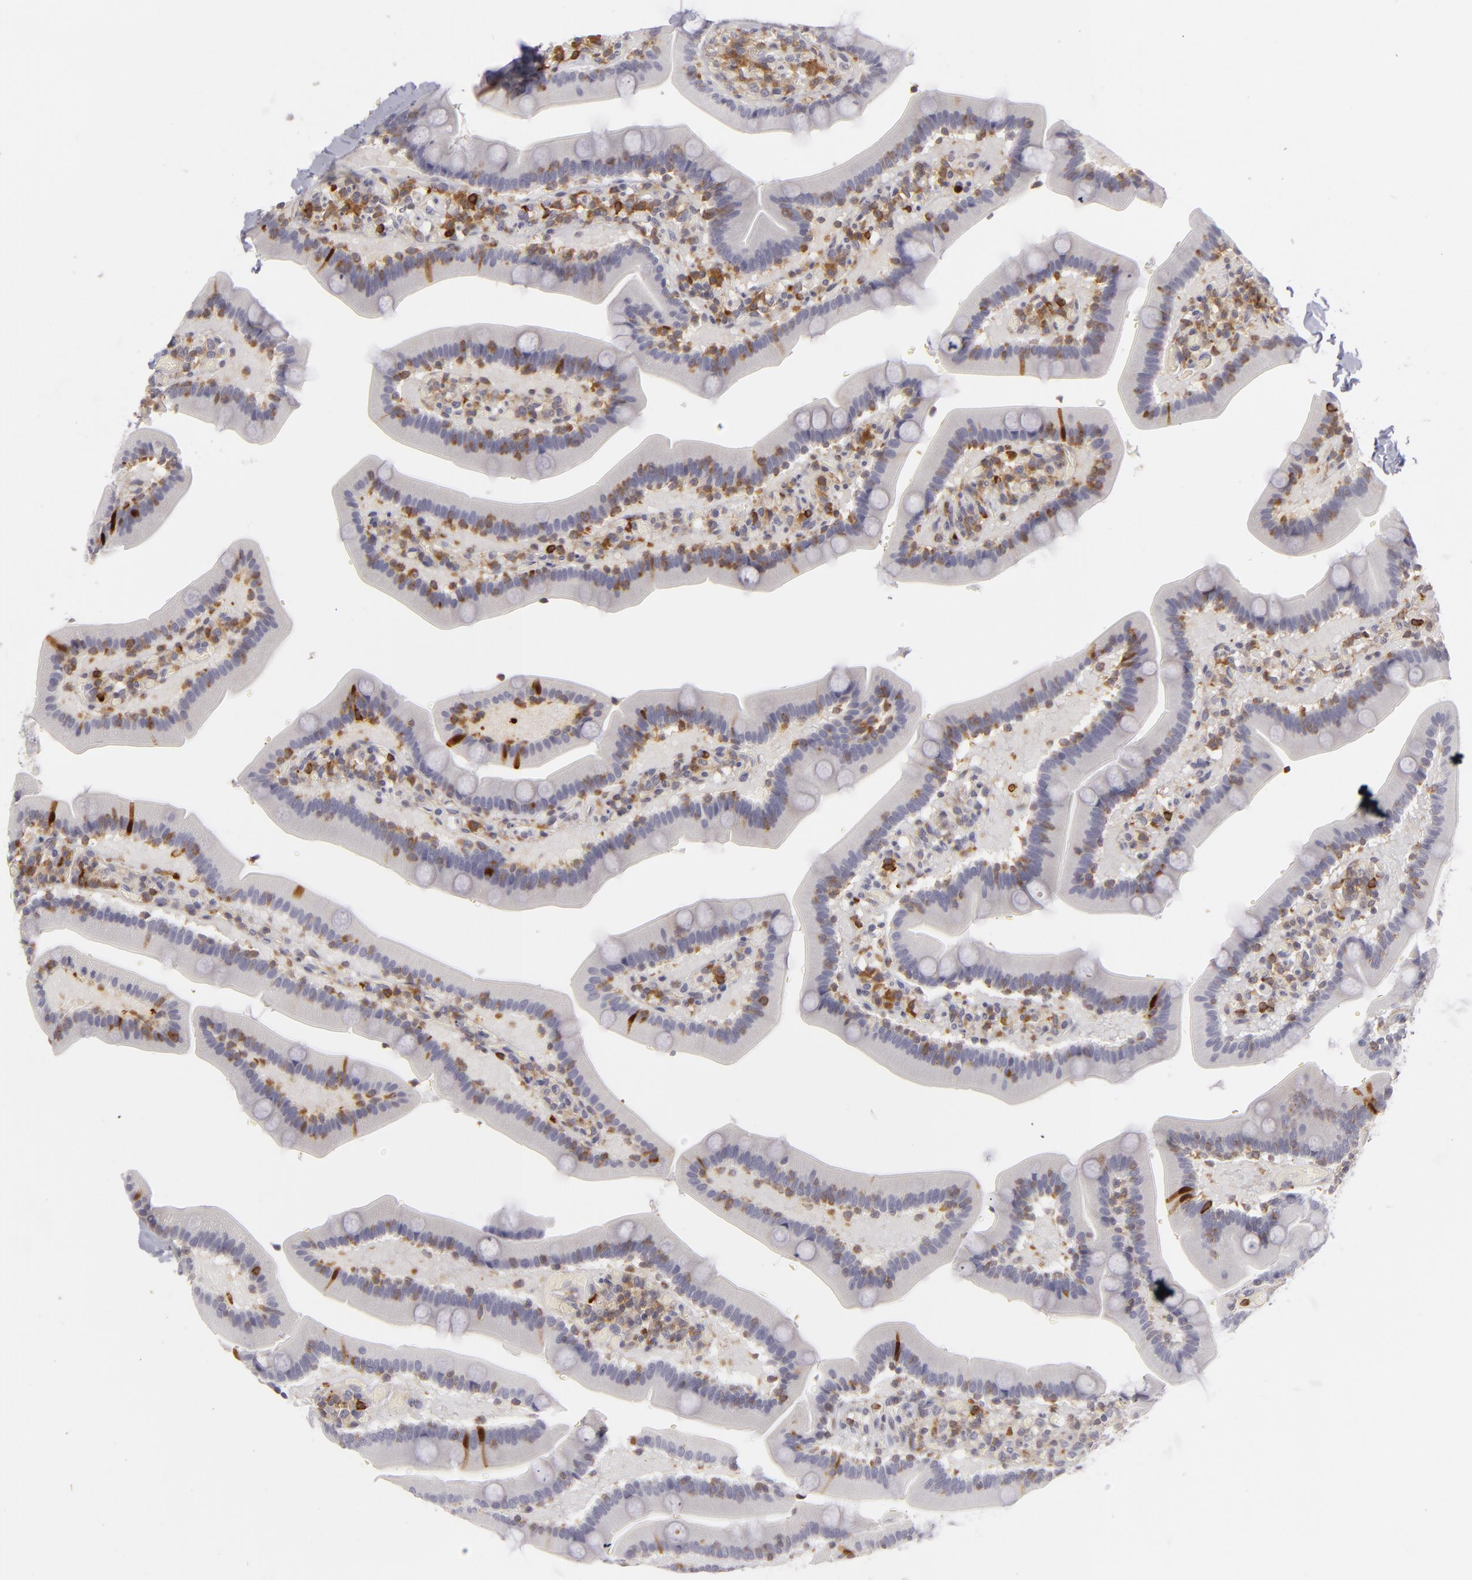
{"staining": {"intensity": "moderate", "quantity": "<25%", "location": "cytoplasmic/membranous"}, "tissue": "duodenum", "cell_type": "Glandular cells", "image_type": "normal", "snomed": [{"axis": "morphology", "description": "Normal tissue, NOS"}, {"axis": "topography", "description": "Duodenum"}], "caption": "DAB (3,3'-diaminobenzidine) immunohistochemical staining of benign duodenum displays moderate cytoplasmic/membranous protein staining in approximately <25% of glandular cells.", "gene": "APOBEC3G", "patient": {"sex": "male", "age": 66}}